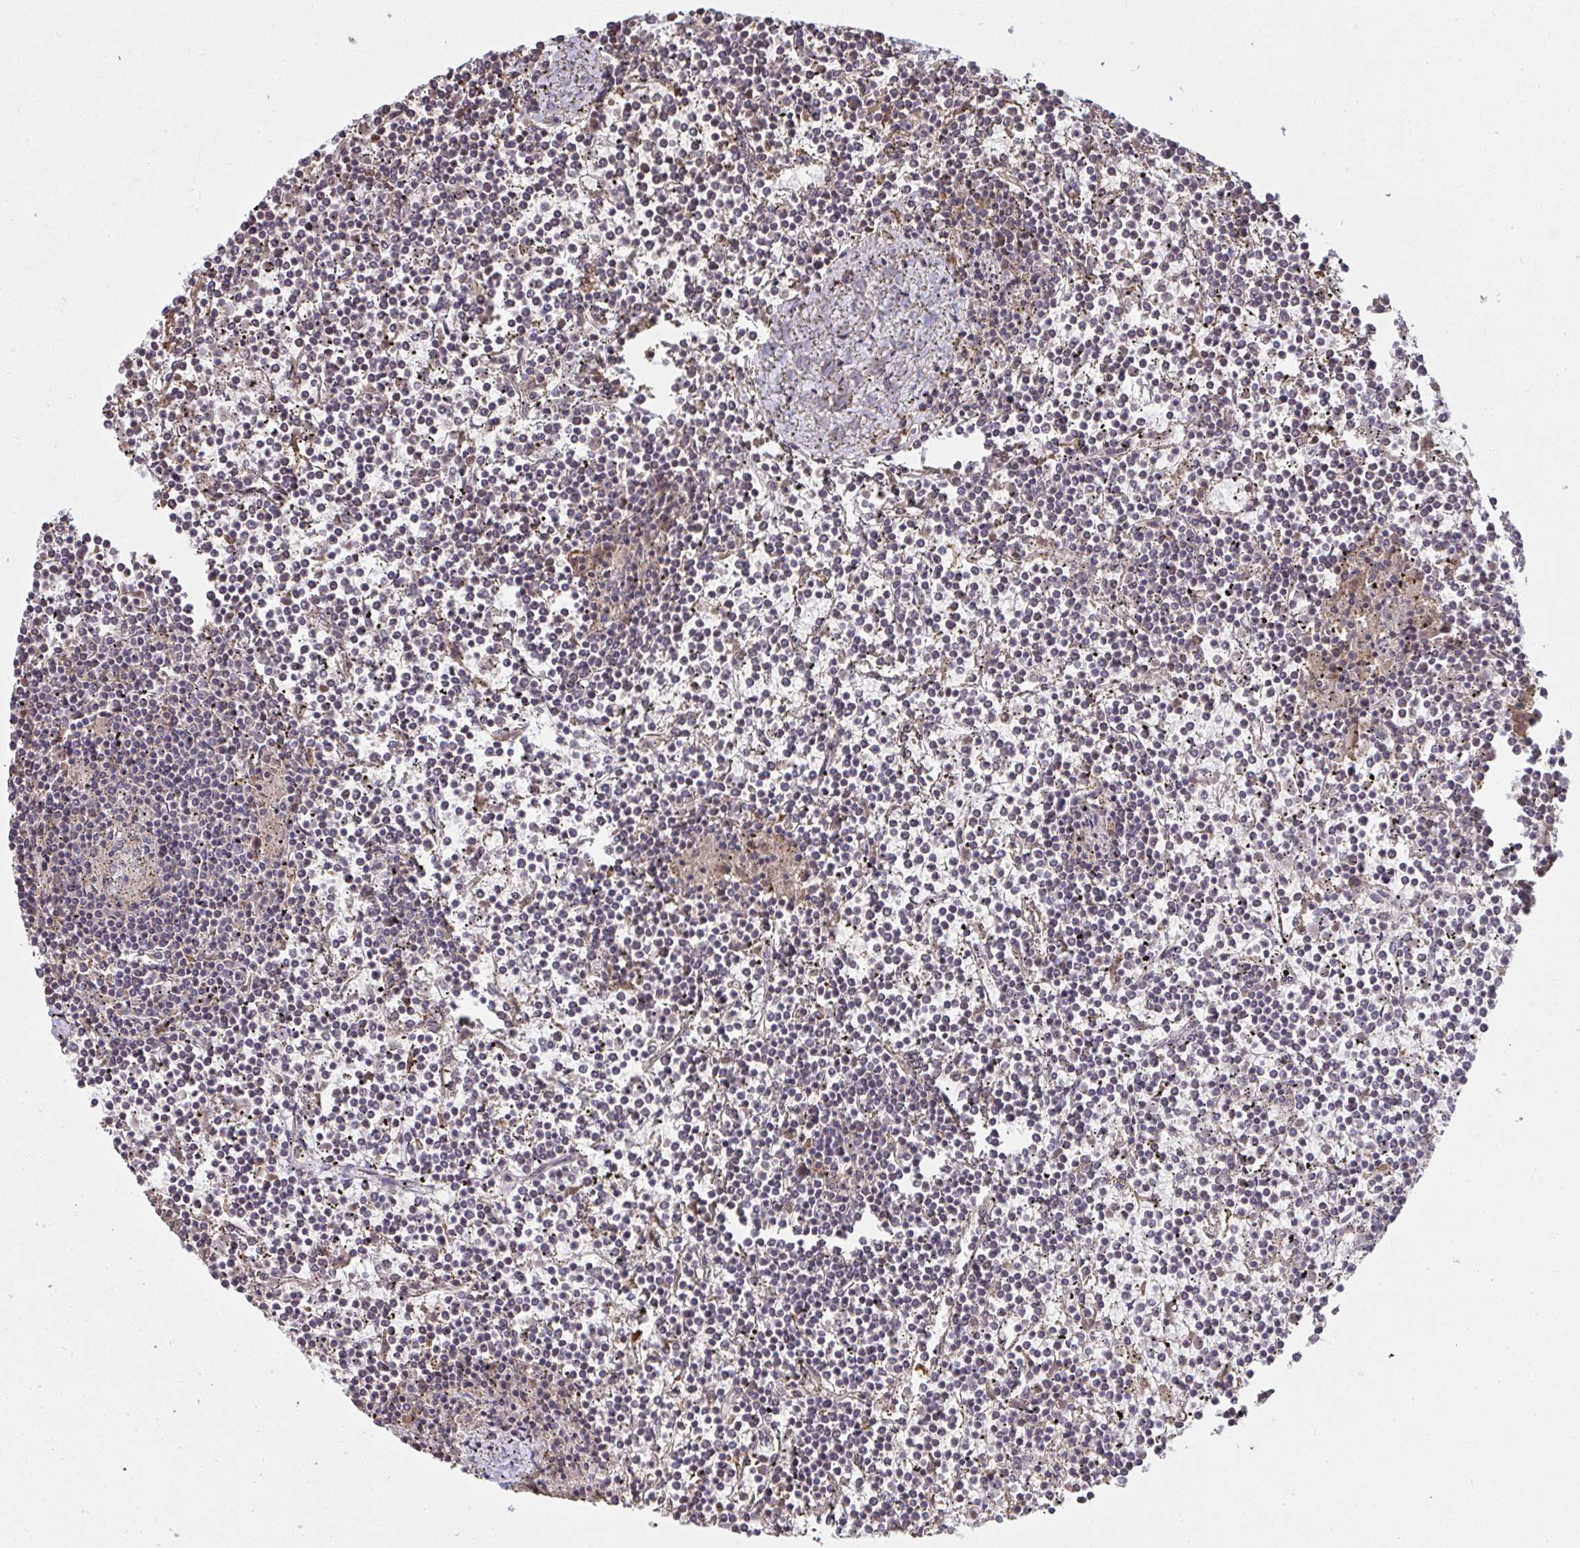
{"staining": {"intensity": "negative", "quantity": "none", "location": "none"}, "tissue": "lymphoma", "cell_type": "Tumor cells", "image_type": "cancer", "snomed": [{"axis": "morphology", "description": "Malignant lymphoma, non-Hodgkin's type, Low grade"}, {"axis": "topography", "description": "Spleen"}], "caption": "DAB (3,3'-diaminobenzidine) immunohistochemical staining of human malignant lymphoma, non-Hodgkin's type (low-grade) reveals no significant staining in tumor cells.", "gene": "SAP30", "patient": {"sex": "female", "age": 19}}